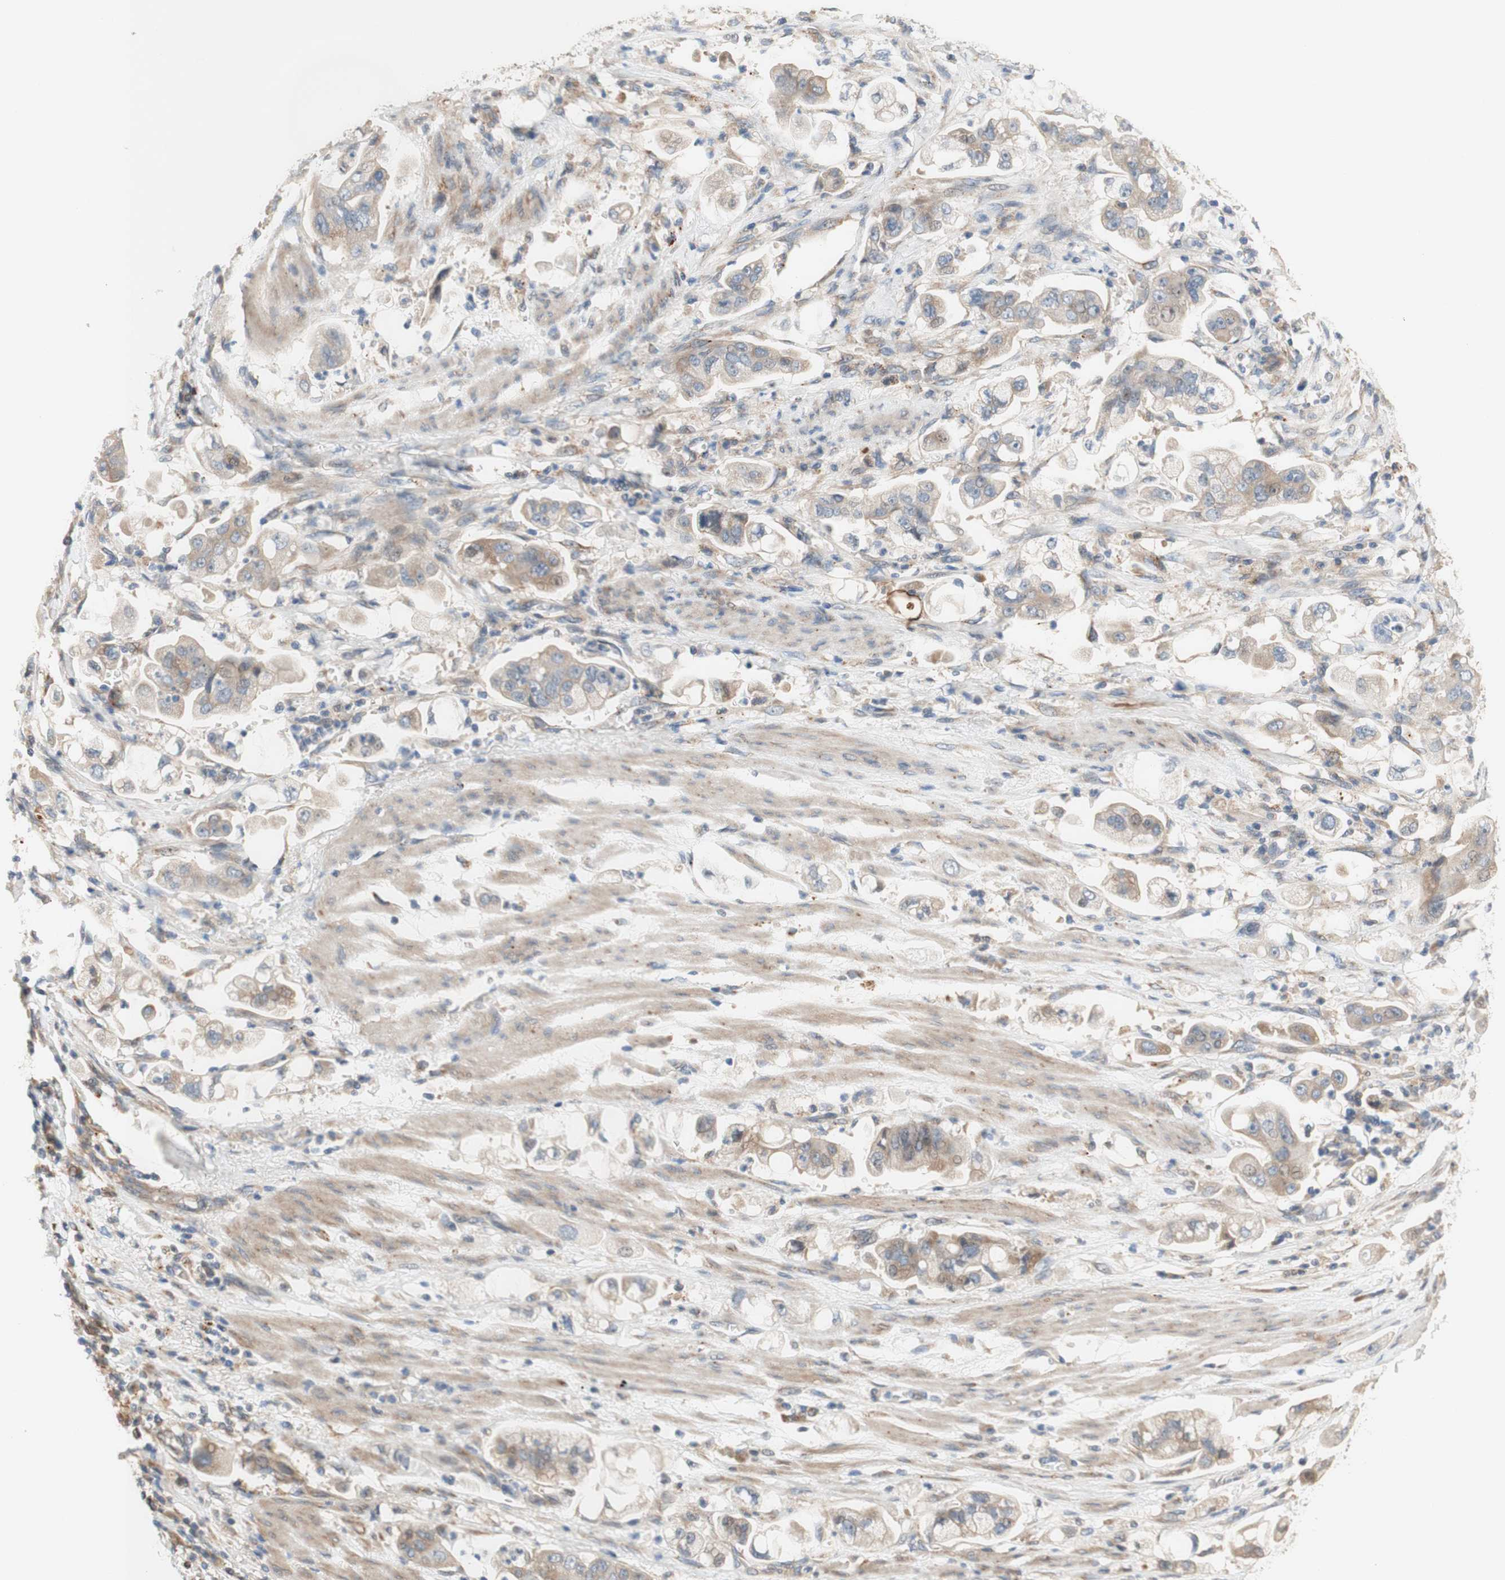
{"staining": {"intensity": "weak", "quantity": ">75%", "location": "cytoplasmic/membranous"}, "tissue": "stomach cancer", "cell_type": "Tumor cells", "image_type": "cancer", "snomed": [{"axis": "morphology", "description": "Adenocarcinoma, NOS"}, {"axis": "topography", "description": "Stomach"}], "caption": "A brown stain shows weak cytoplasmic/membranous positivity of a protein in human stomach adenocarcinoma tumor cells.", "gene": "PTPN21", "patient": {"sex": "male", "age": 62}}